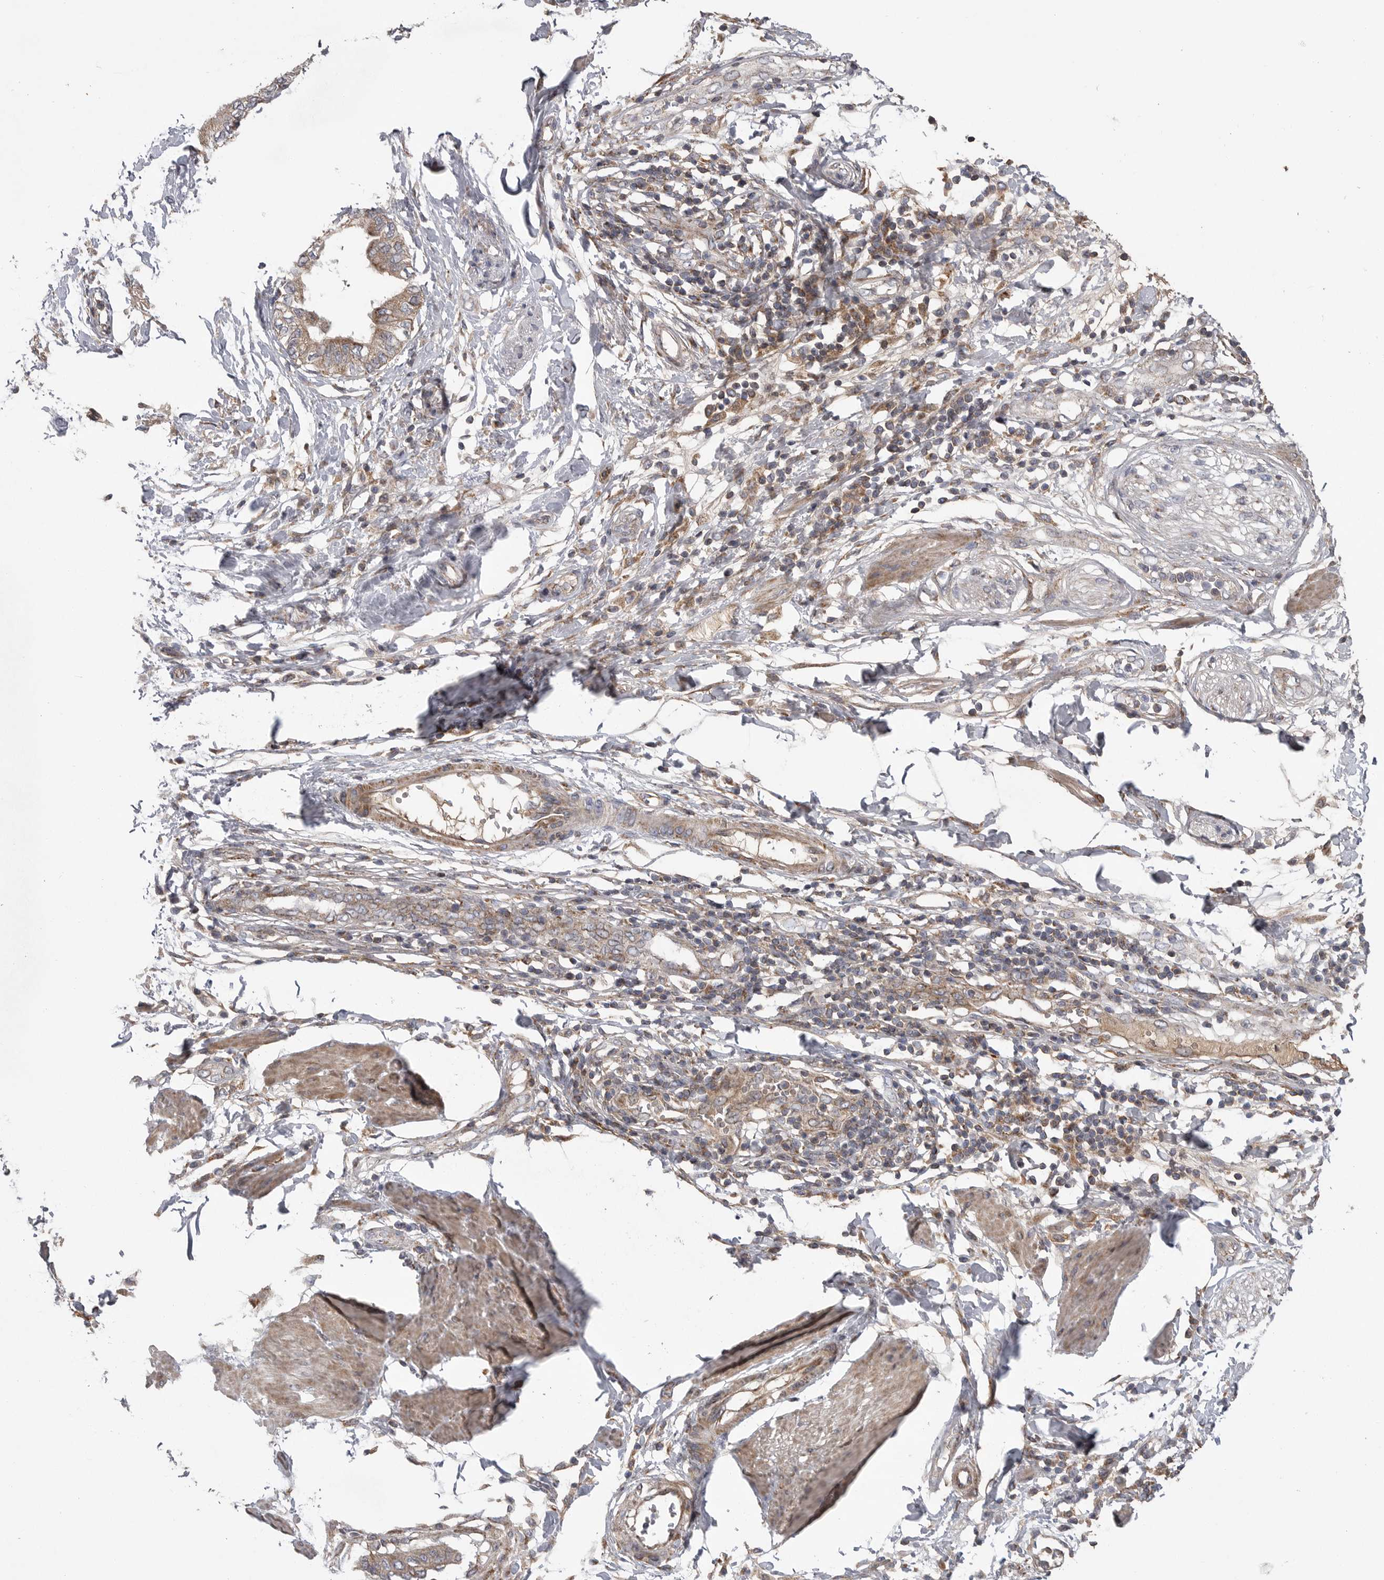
{"staining": {"intensity": "moderate", "quantity": ">75%", "location": "cytoplasmic/membranous"}, "tissue": "pancreatic cancer", "cell_type": "Tumor cells", "image_type": "cancer", "snomed": [{"axis": "morphology", "description": "Normal tissue, NOS"}, {"axis": "morphology", "description": "Adenocarcinoma, NOS"}, {"axis": "topography", "description": "Pancreas"}, {"axis": "topography", "description": "Duodenum"}], "caption": "Approximately >75% of tumor cells in adenocarcinoma (pancreatic) exhibit moderate cytoplasmic/membranous protein positivity as visualized by brown immunohistochemical staining.", "gene": "CRP", "patient": {"sex": "female", "age": 60}}